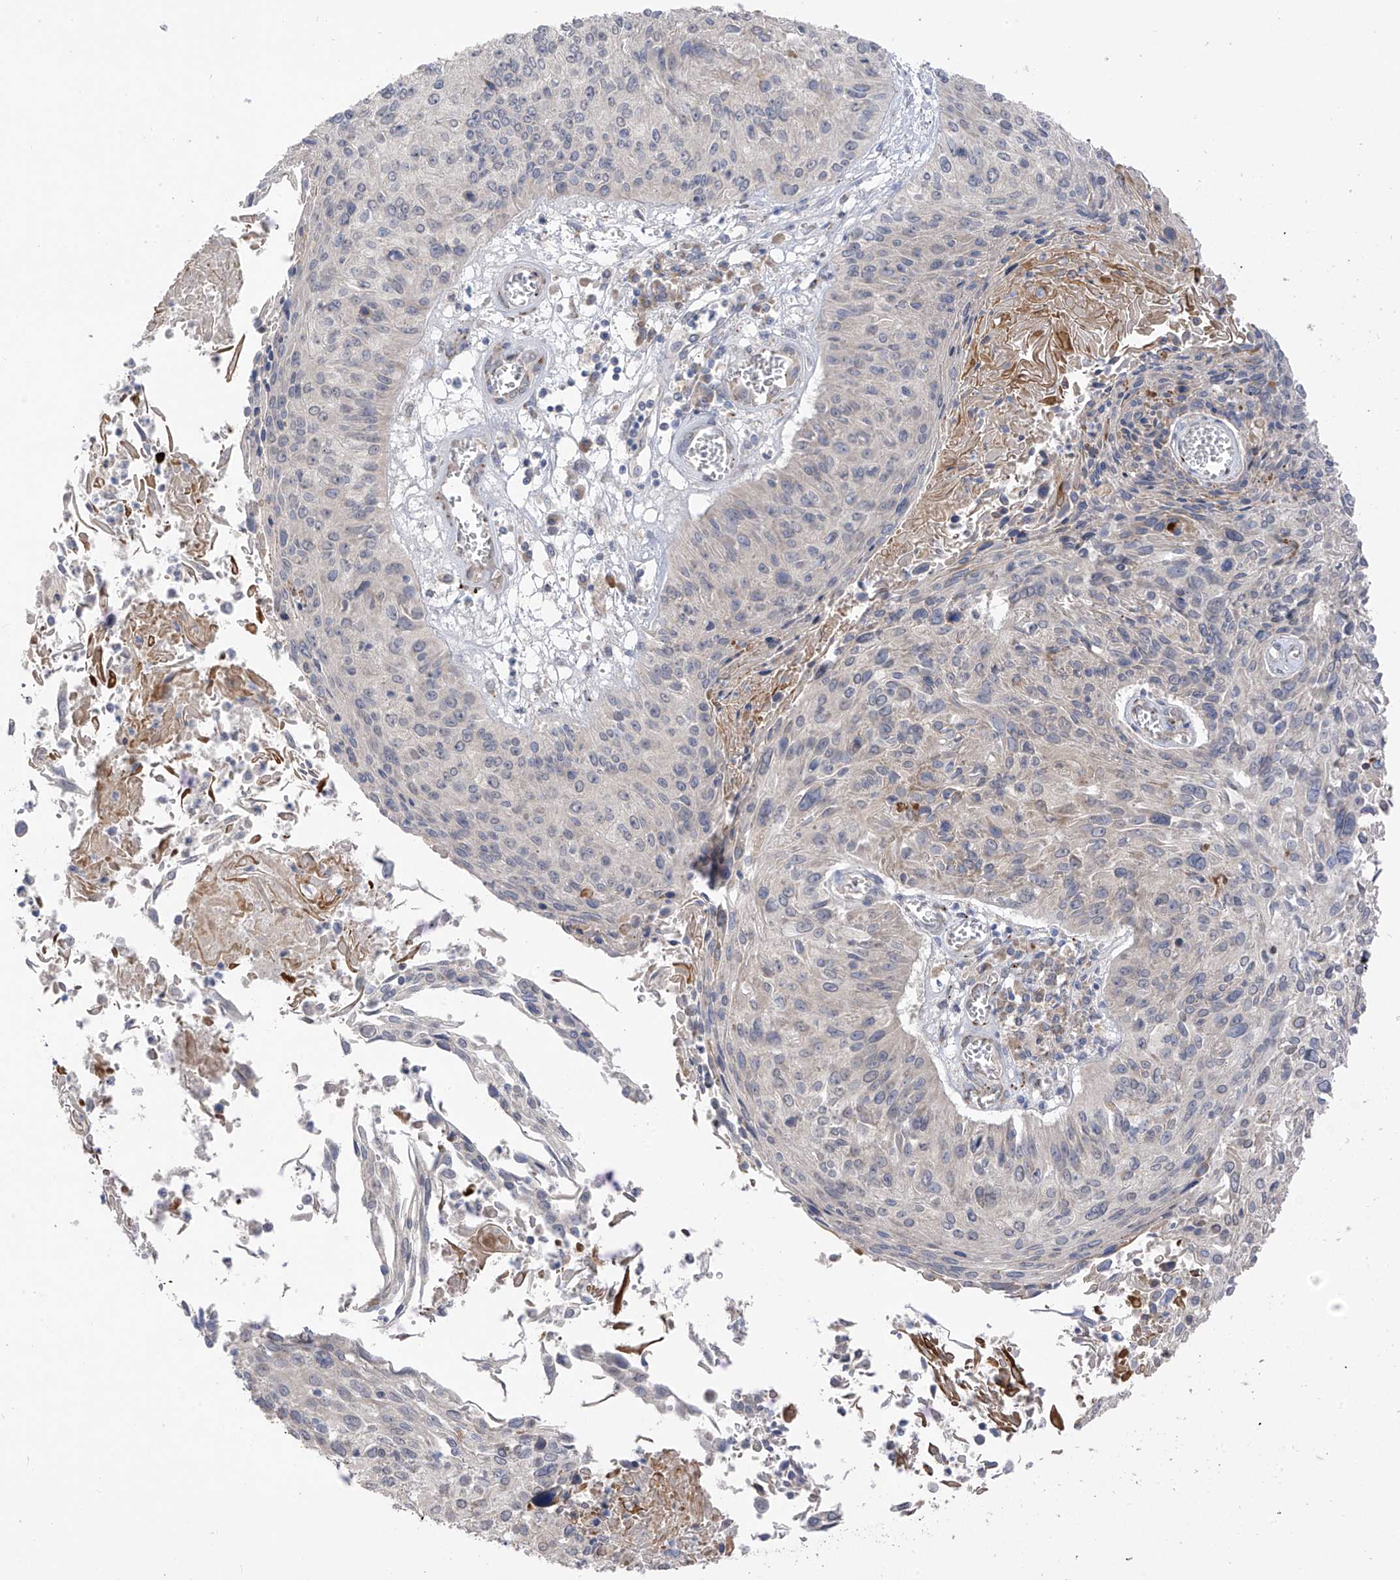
{"staining": {"intensity": "moderate", "quantity": "<25%", "location": "cytoplasmic/membranous"}, "tissue": "cervical cancer", "cell_type": "Tumor cells", "image_type": "cancer", "snomed": [{"axis": "morphology", "description": "Squamous cell carcinoma, NOS"}, {"axis": "topography", "description": "Cervix"}], "caption": "Immunohistochemistry (IHC) photomicrograph of neoplastic tissue: human cervical cancer stained using IHC displays low levels of moderate protein expression localized specifically in the cytoplasmic/membranous of tumor cells, appearing as a cytoplasmic/membranous brown color.", "gene": "NALCN", "patient": {"sex": "female", "age": 51}}